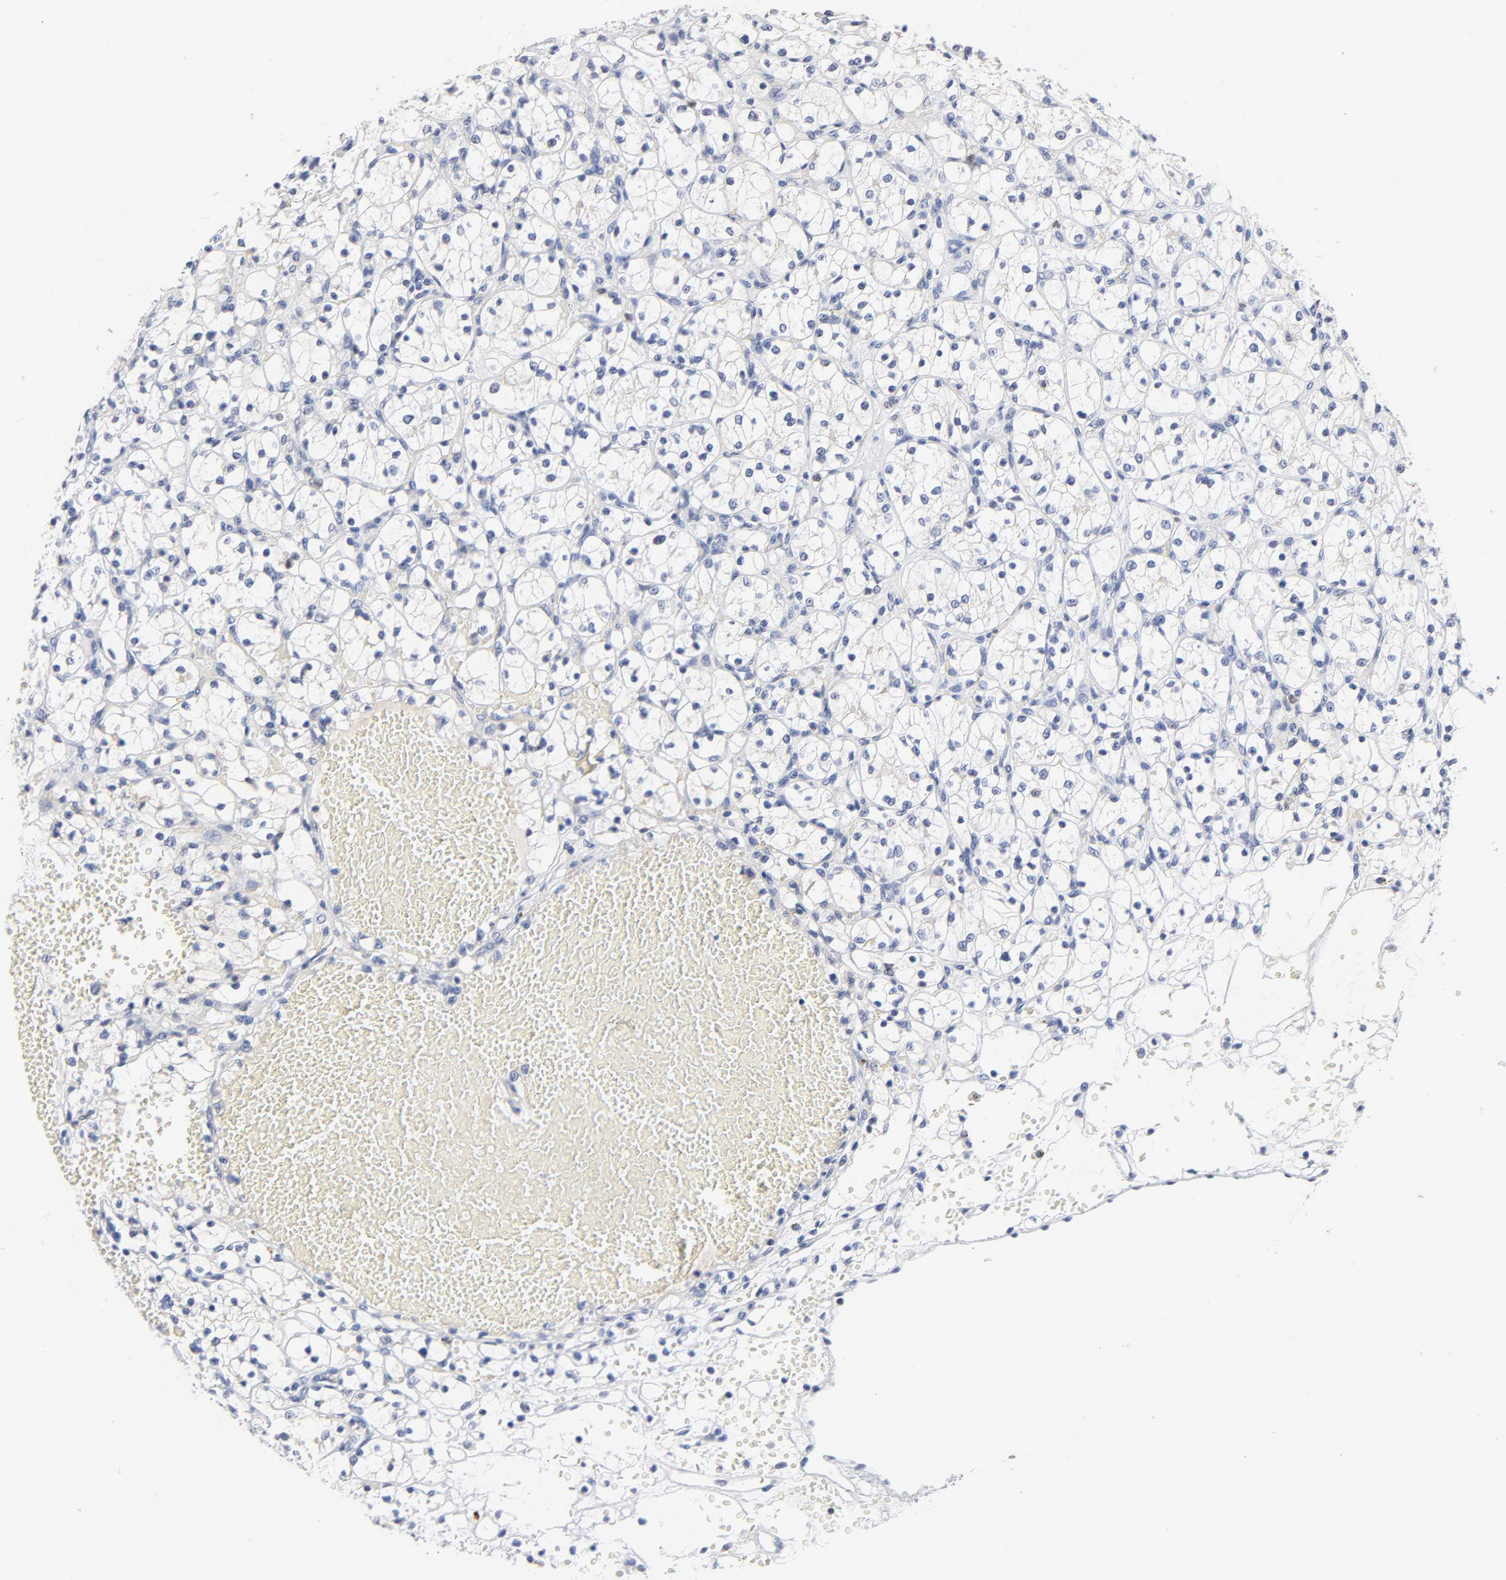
{"staining": {"intensity": "negative", "quantity": "none", "location": "none"}, "tissue": "renal cancer", "cell_type": "Tumor cells", "image_type": "cancer", "snomed": [{"axis": "morphology", "description": "Adenocarcinoma, NOS"}, {"axis": "topography", "description": "Kidney"}], "caption": "Tumor cells are negative for protein expression in human adenocarcinoma (renal).", "gene": "AADAC", "patient": {"sex": "female", "age": 60}}